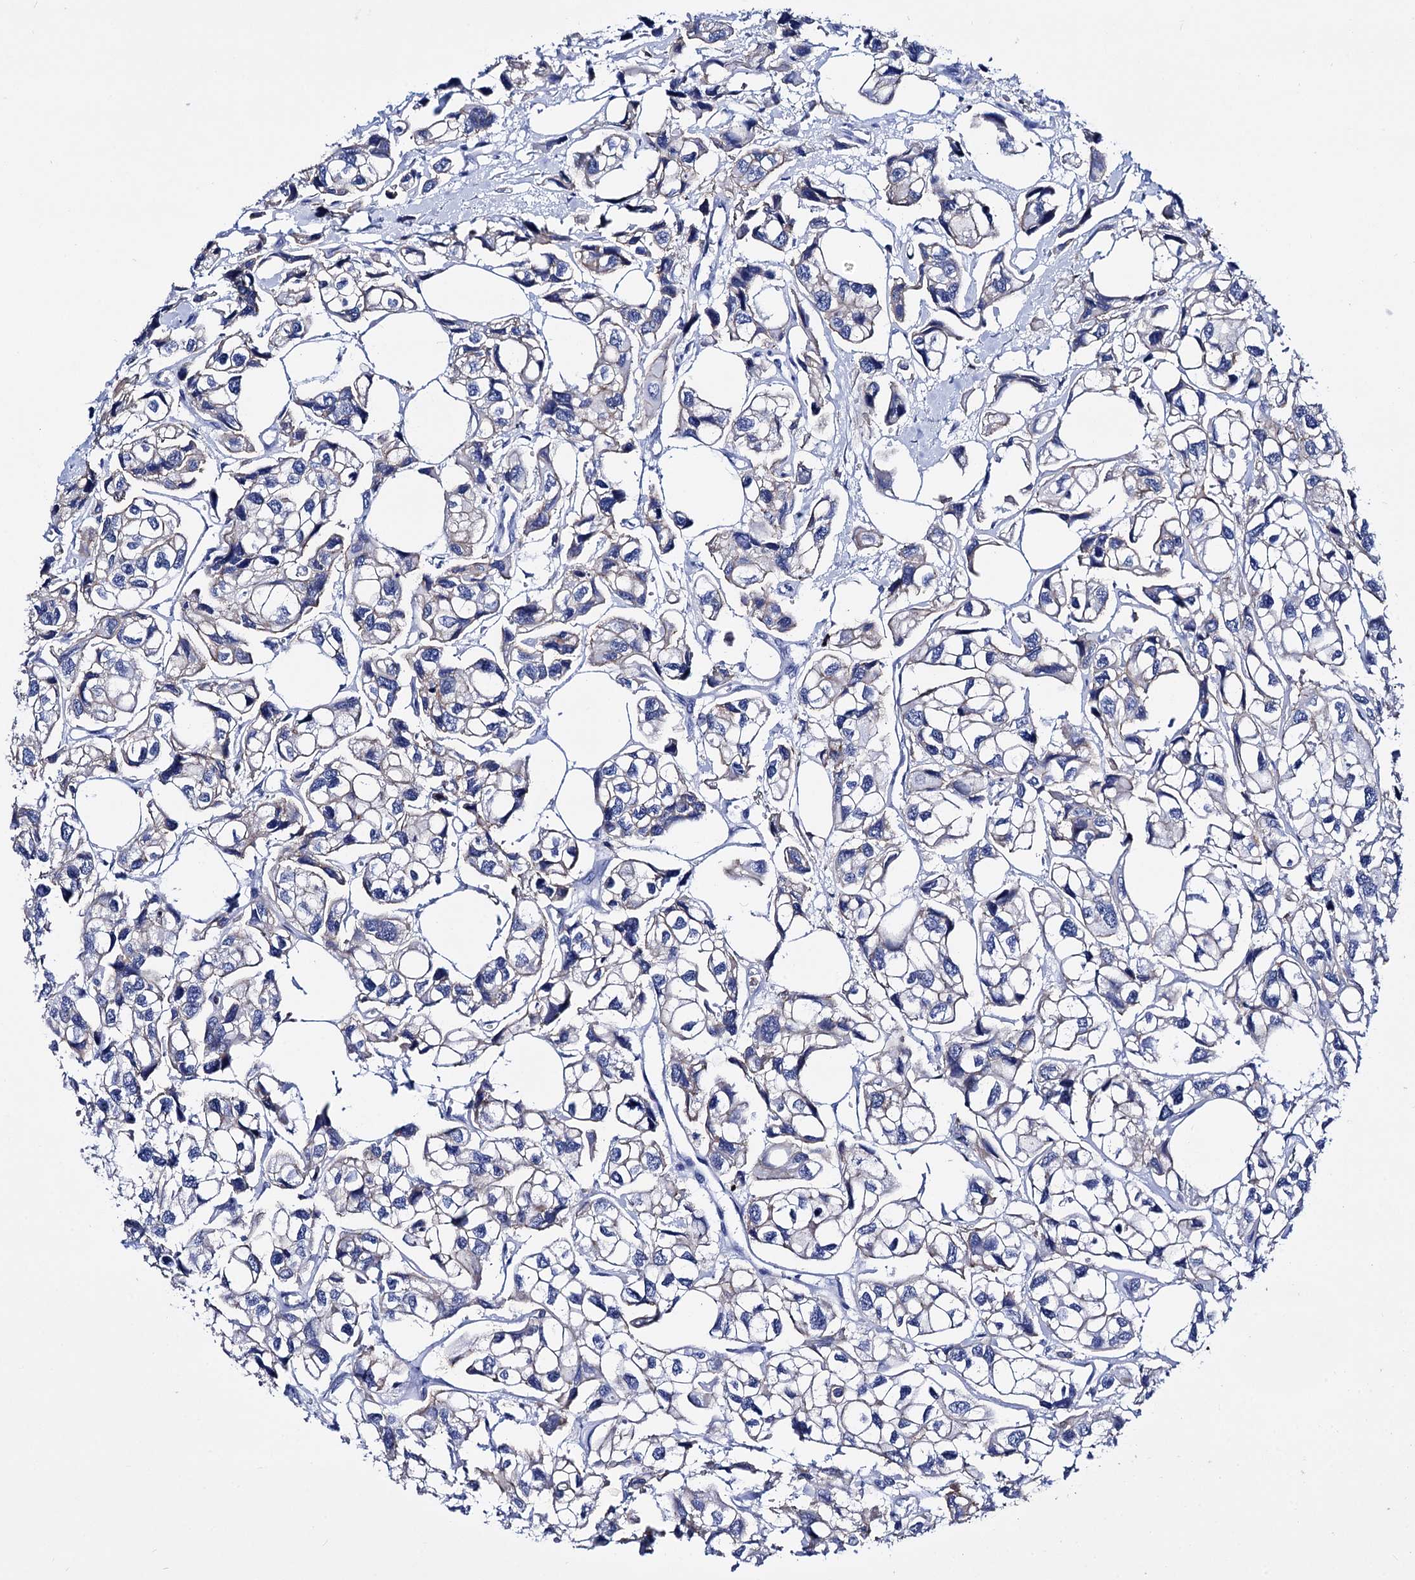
{"staining": {"intensity": "negative", "quantity": "none", "location": "none"}, "tissue": "urothelial cancer", "cell_type": "Tumor cells", "image_type": "cancer", "snomed": [{"axis": "morphology", "description": "Urothelial carcinoma, High grade"}, {"axis": "topography", "description": "Urinary bladder"}], "caption": "Human urothelial cancer stained for a protein using immunohistochemistry shows no staining in tumor cells.", "gene": "DEF6", "patient": {"sex": "male", "age": 67}}